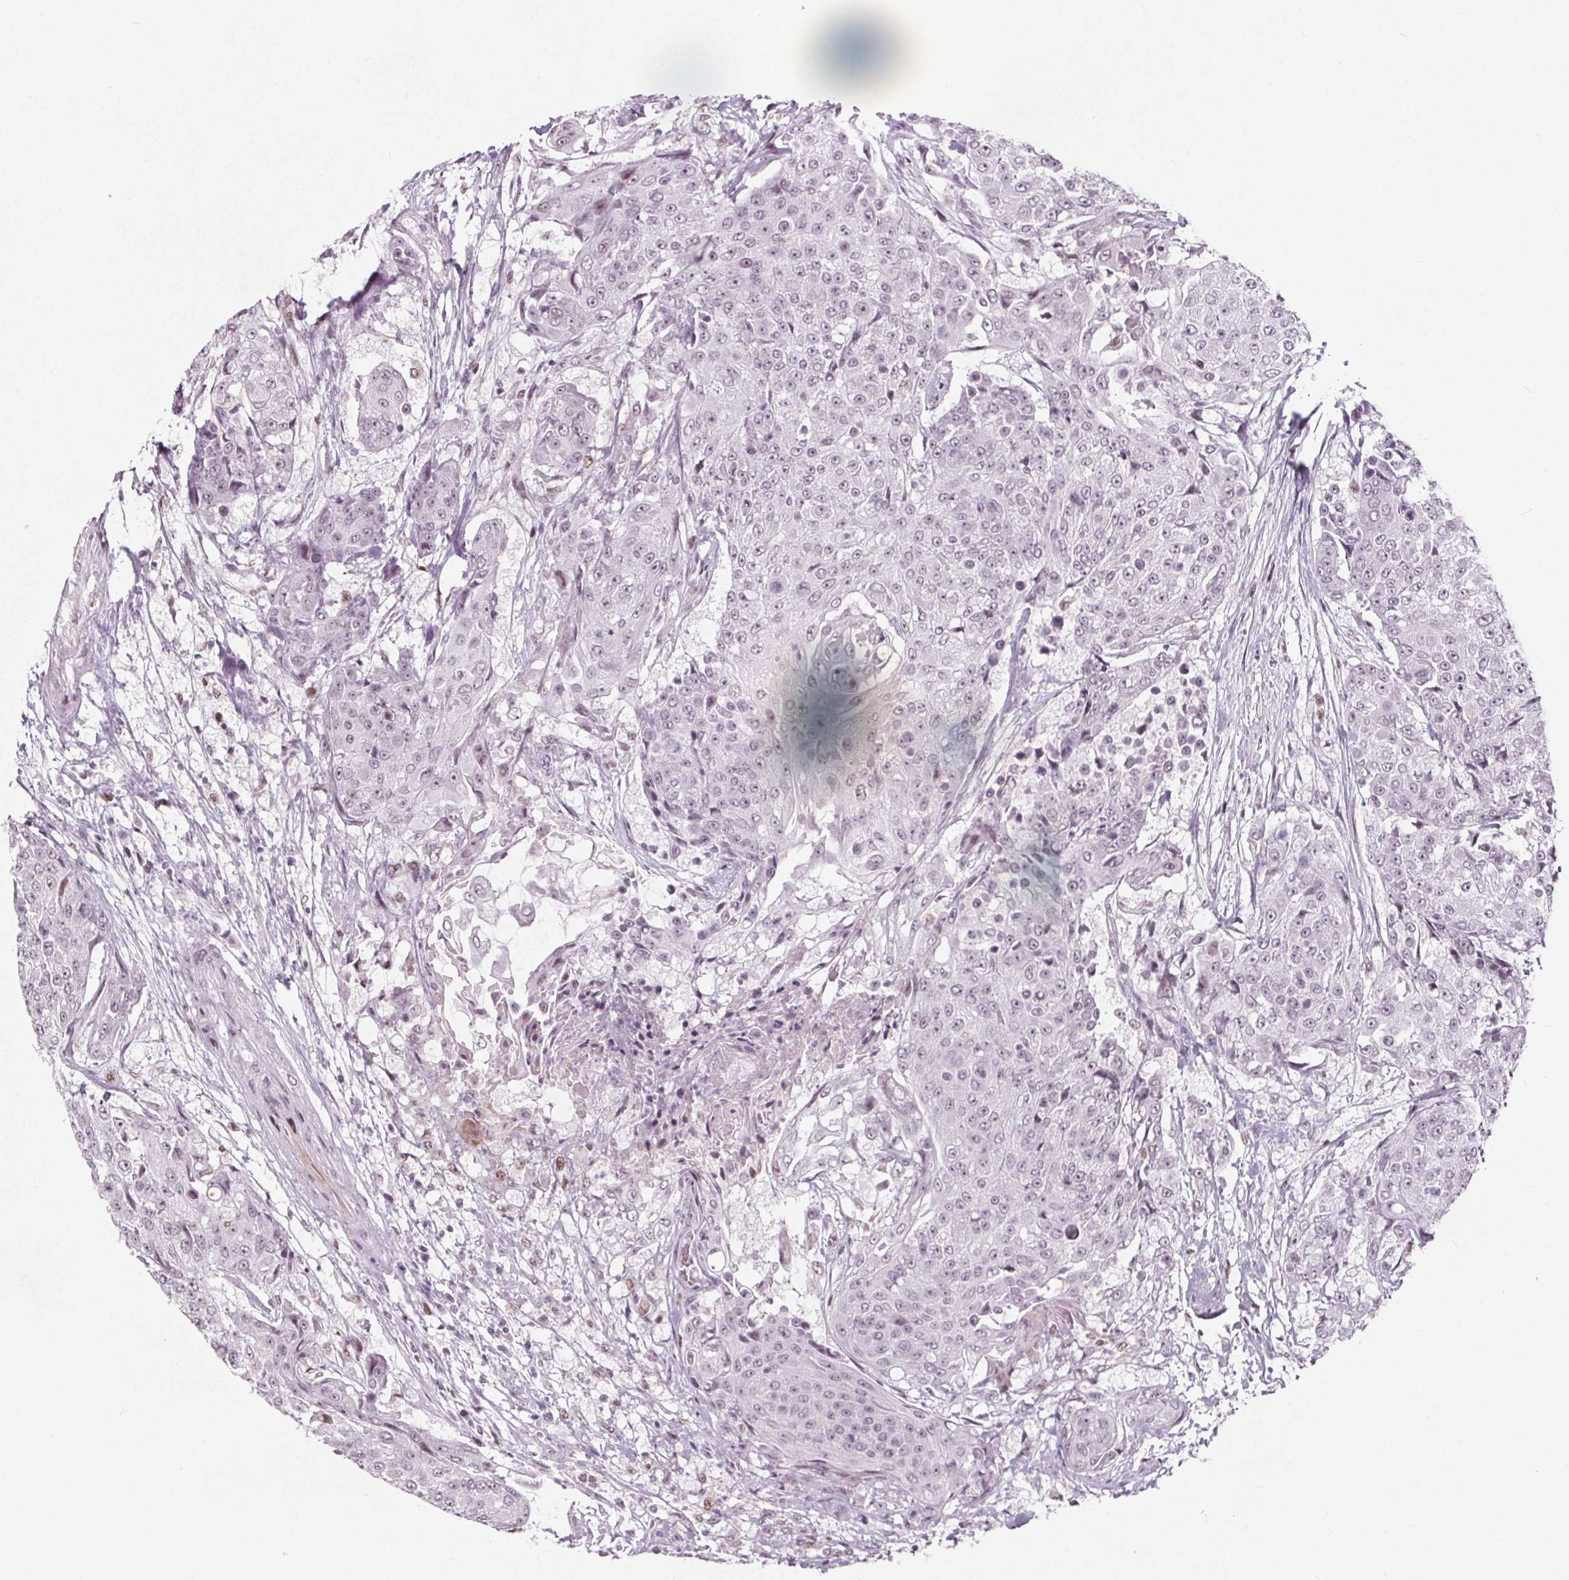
{"staining": {"intensity": "weak", "quantity": "25%-75%", "location": "nuclear"}, "tissue": "urothelial cancer", "cell_type": "Tumor cells", "image_type": "cancer", "snomed": [{"axis": "morphology", "description": "Urothelial carcinoma, High grade"}, {"axis": "topography", "description": "Urinary bladder"}], "caption": "This is an image of immunohistochemistry (IHC) staining of urothelial cancer, which shows weak staining in the nuclear of tumor cells.", "gene": "TAF6L", "patient": {"sex": "female", "age": 63}}